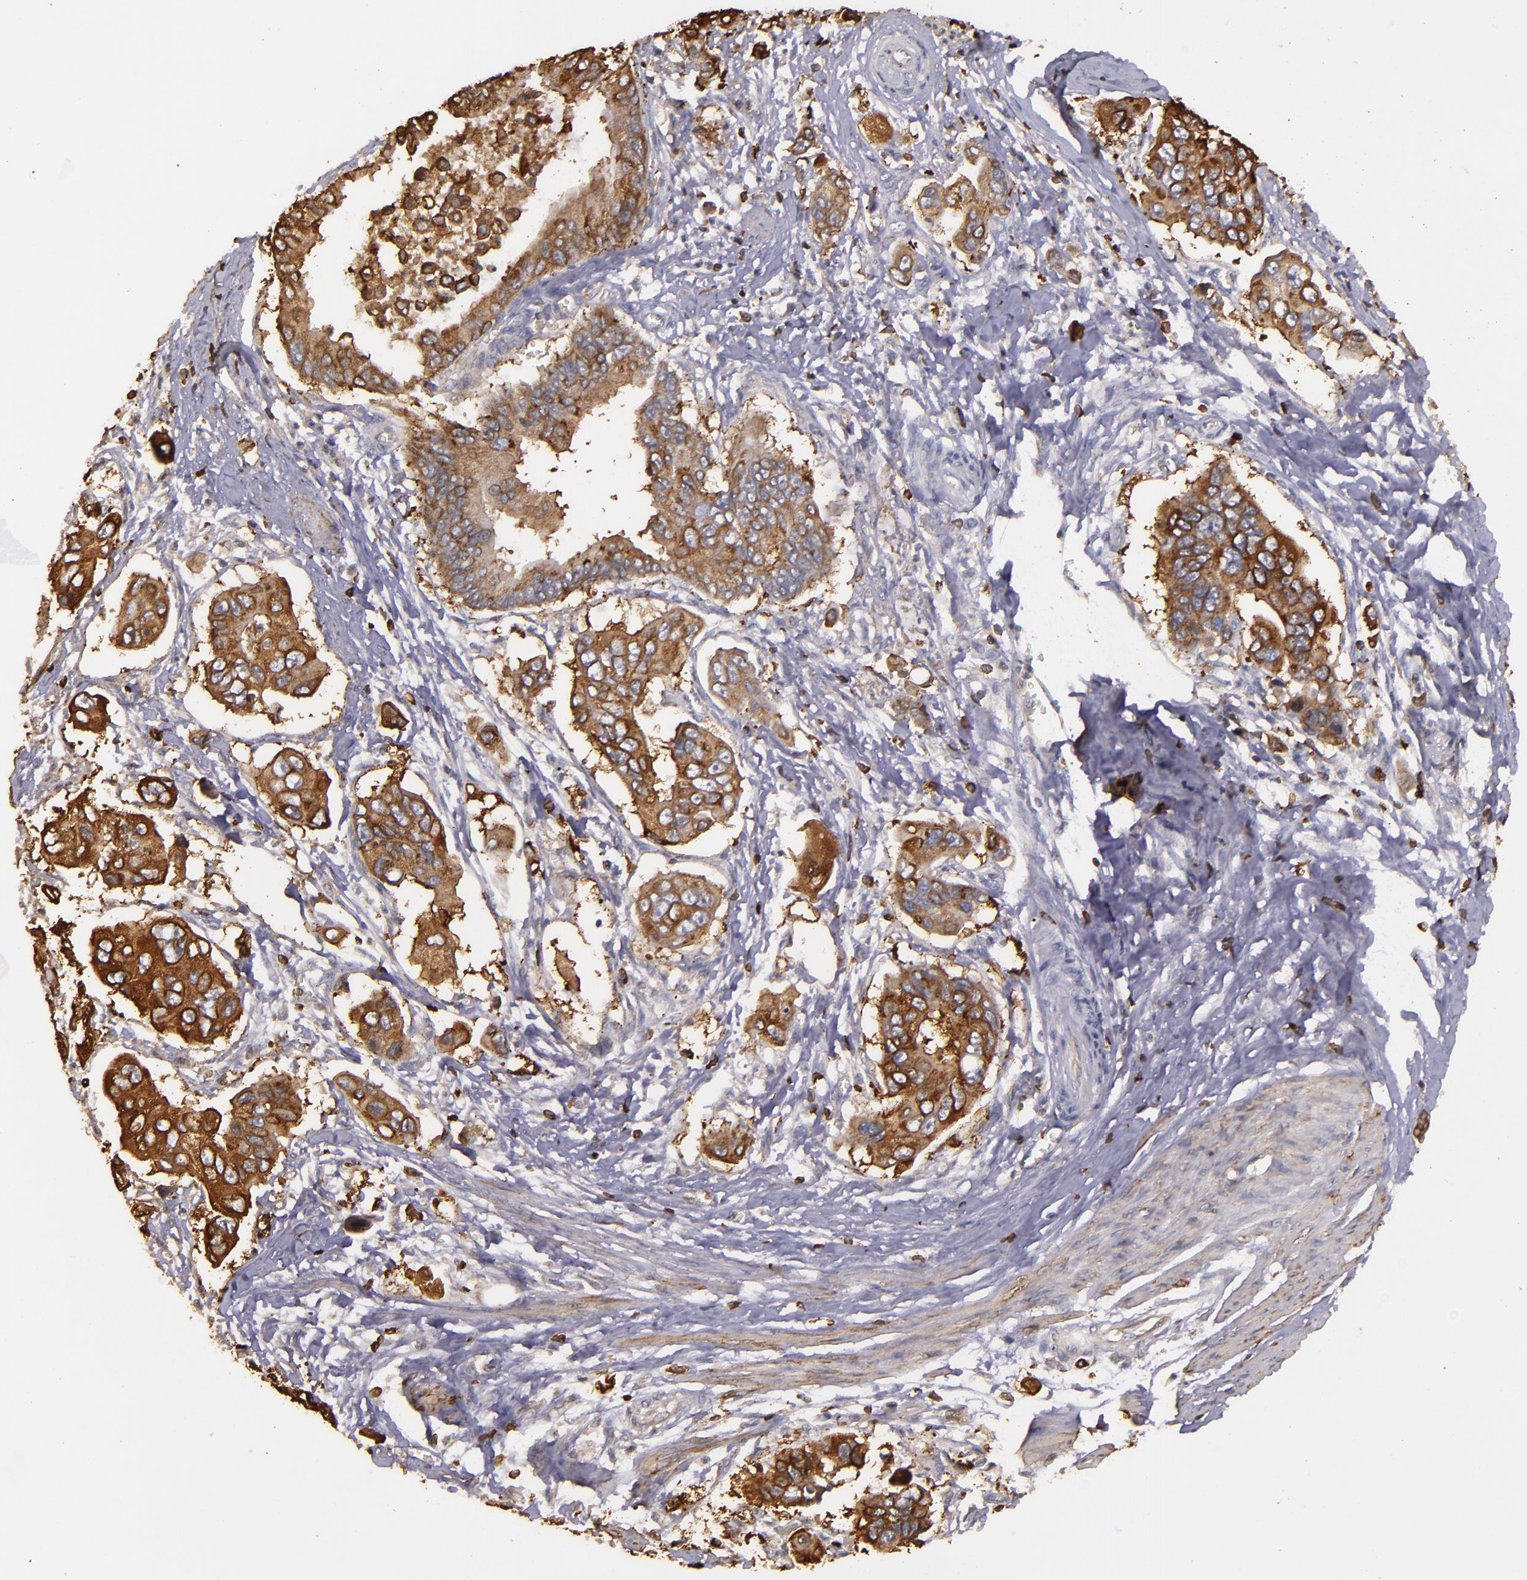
{"staining": {"intensity": "strong", "quantity": ">75%", "location": "cytoplasmic/membranous"}, "tissue": "stomach cancer", "cell_type": "Tumor cells", "image_type": "cancer", "snomed": [{"axis": "morphology", "description": "Adenocarcinoma, NOS"}, {"axis": "topography", "description": "Stomach, upper"}], "caption": "Immunohistochemistry (DAB) staining of adenocarcinoma (stomach) displays strong cytoplasmic/membranous protein positivity in approximately >75% of tumor cells. (DAB = brown stain, brightfield microscopy at high magnification).", "gene": "SLC9A3R1", "patient": {"sex": "male", "age": 80}}